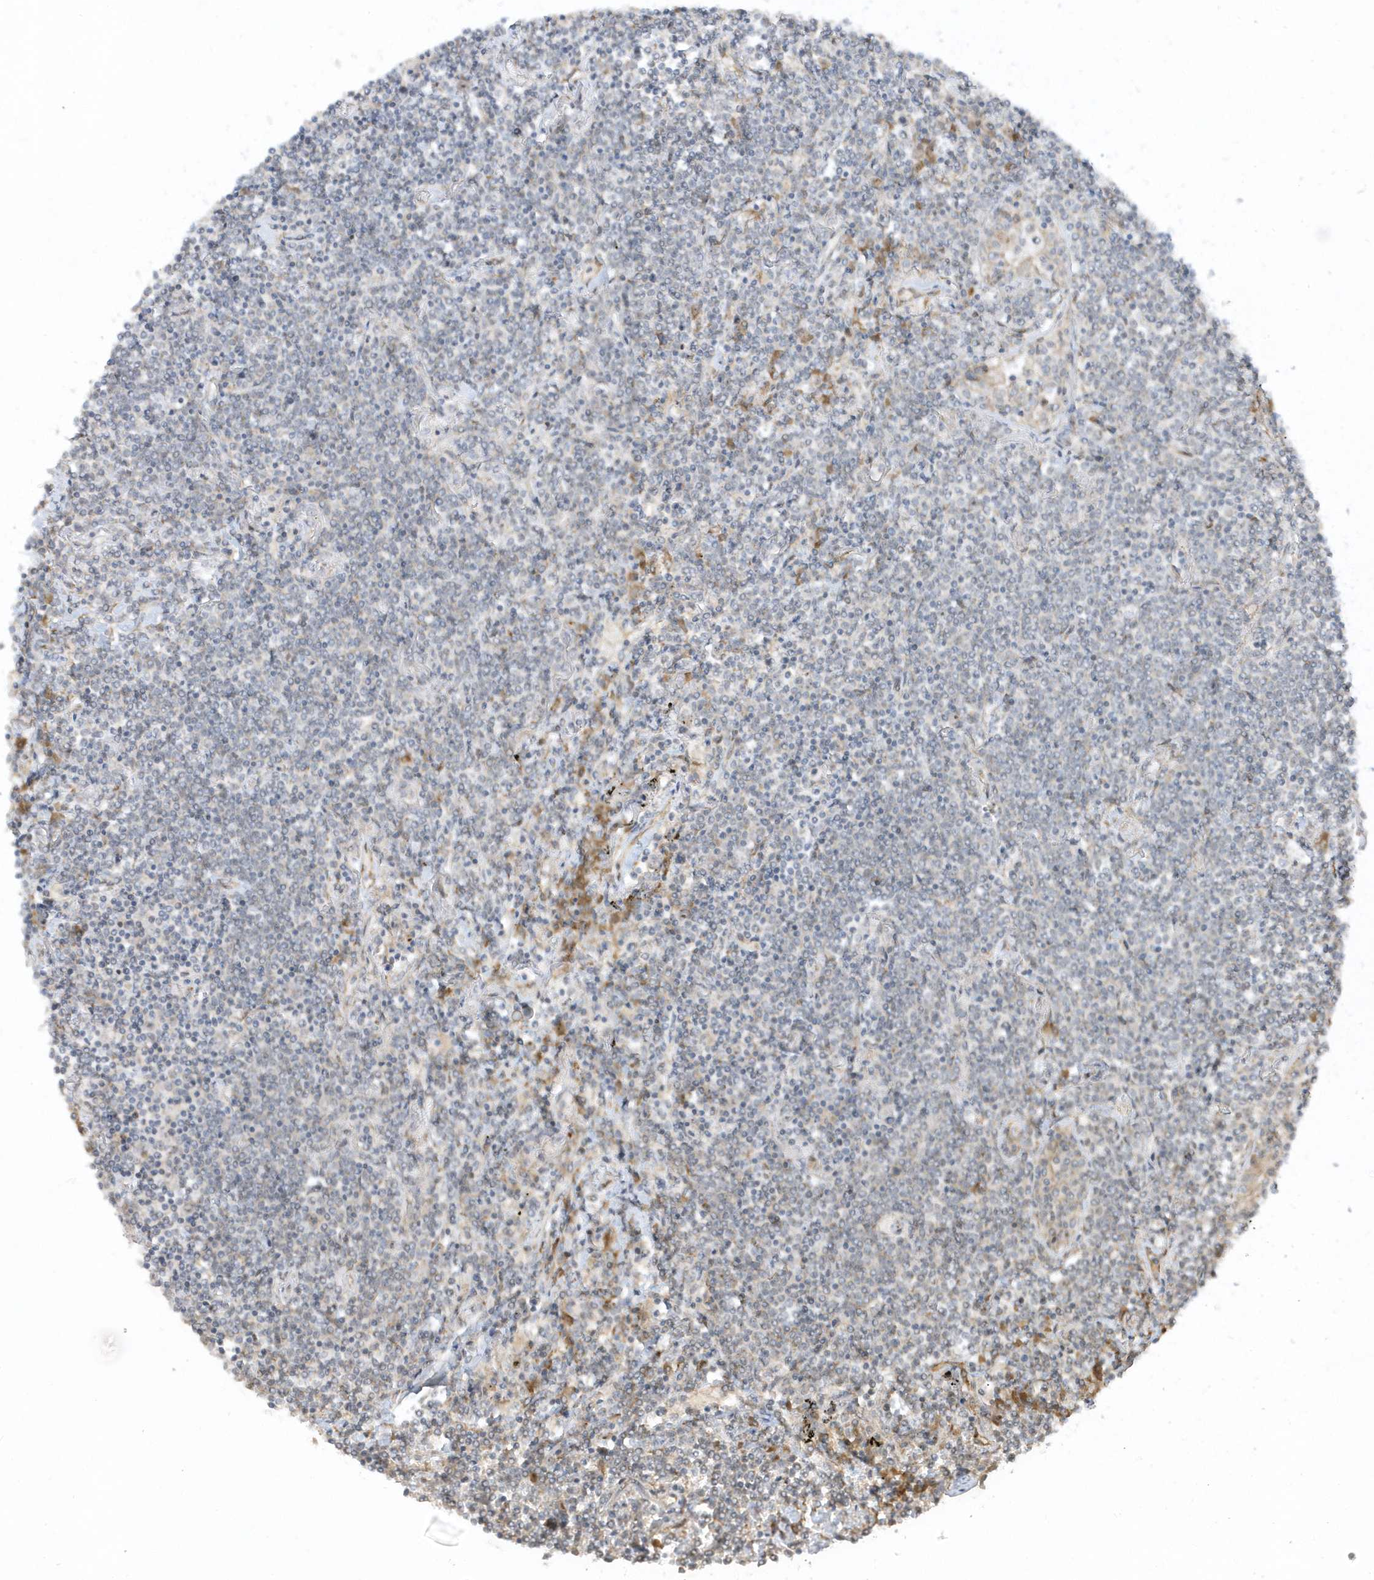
{"staining": {"intensity": "negative", "quantity": "none", "location": "none"}, "tissue": "lymphoma", "cell_type": "Tumor cells", "image_type": "cancer", "snomed": [{"axis": "morphology", "description": "Malignant lymphoma, non-Hodgkin's type, Low grade"}, {"axis": "topography", "description": "Lung"}], "caption": "This is an immunohistochemistry photomicrograph of lymphoma. There is no expression in tumor cells.", "gene": "ECM2", "patient": {"sex": "female", "age": 71}}